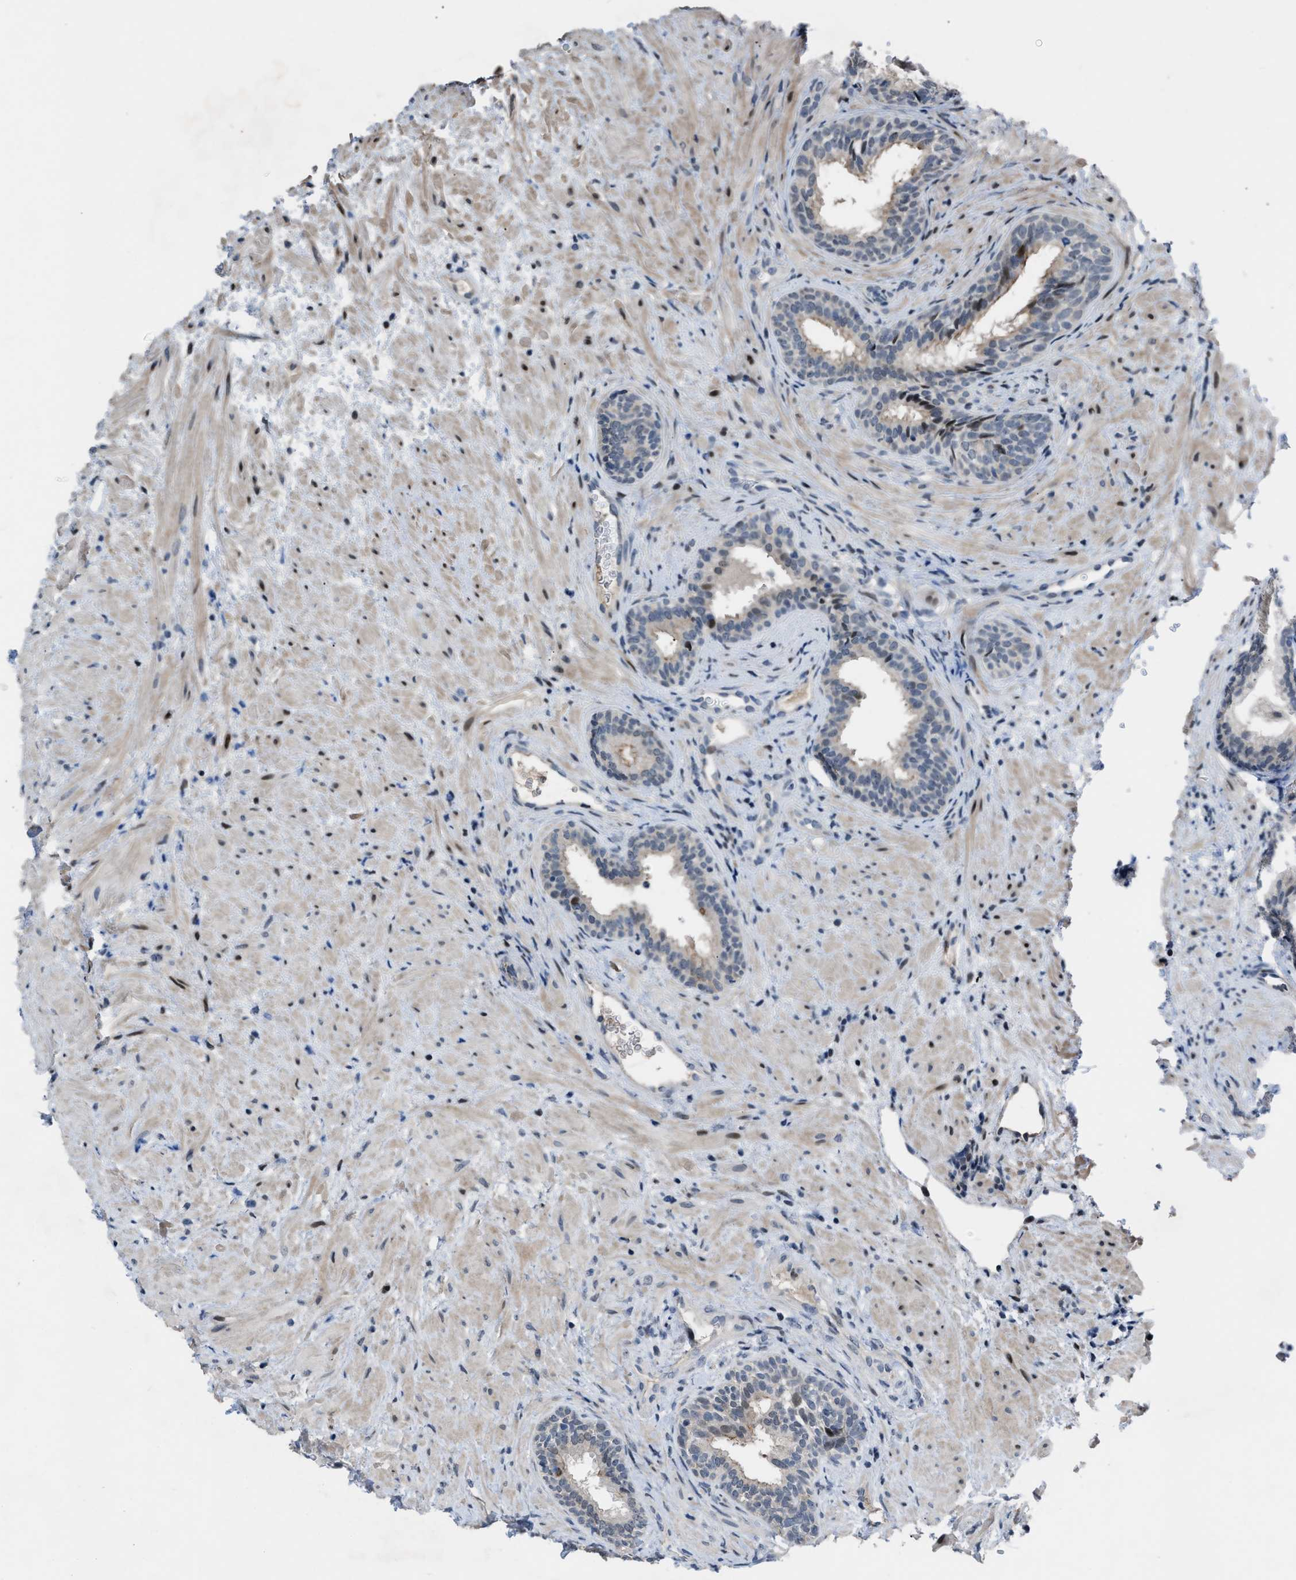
{"staining": {"intensity": "weak", "quantity": "<25%", "location": "nuclear"}, "tissue": "prostate", "cell_type": "Glandular cells", "image_type": "normal", "snomed": [{"axis": "morphology", "description": "Normal tissue, NOS"}, {"axis": "topography", "description": "Prostate"}], "caption": "DAB immunohistochemical staining of unremarkable human prostate demonstrates no significant staining in glandular cells. The staining is performed using DAB brown chromogen with nuclei counter-stained in using hematoxylin.", "gene": "SETDB1", "patient": {"sex": "male", "age": 76}}